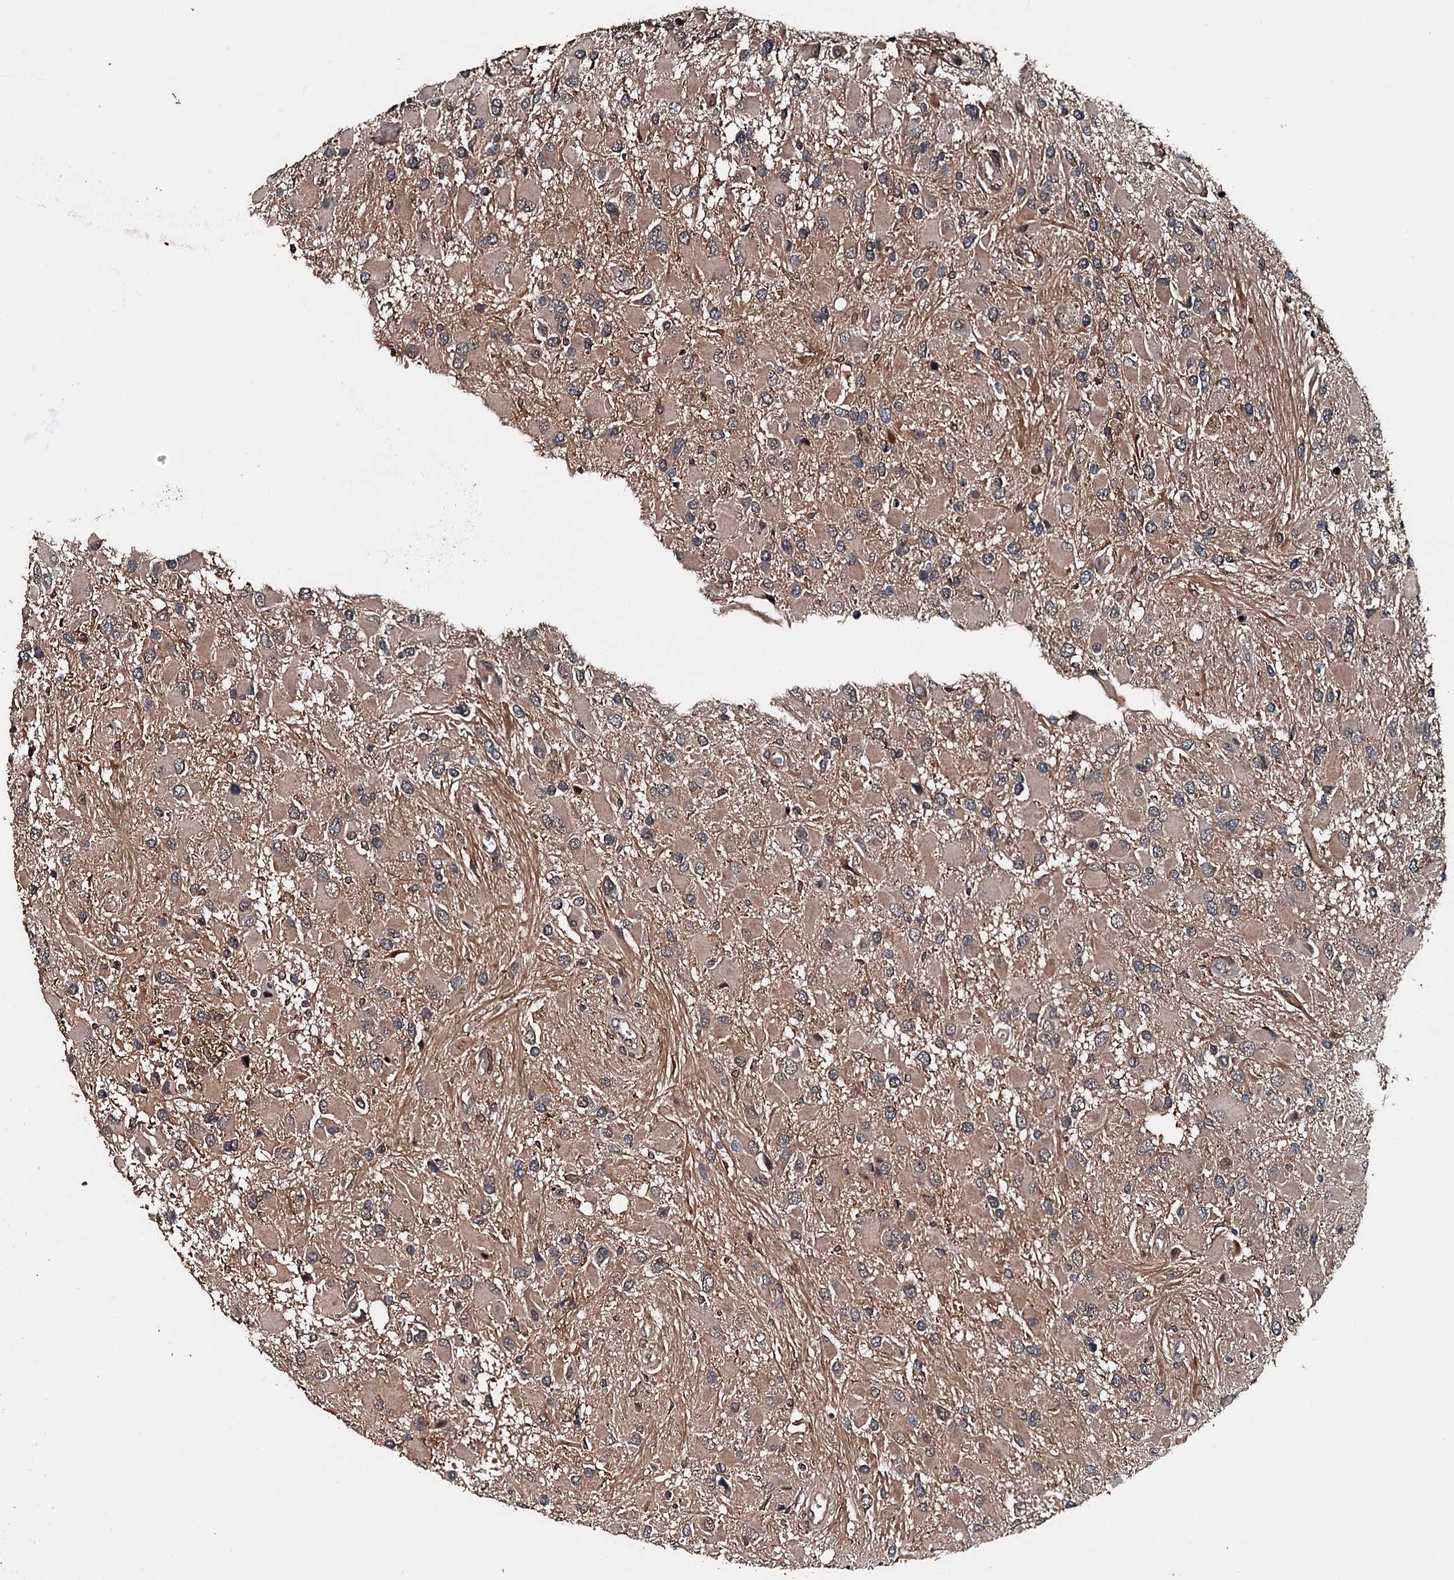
{"staining": {"intensity": "moderate", "quantity": ">75%", "location": "cytoplasmic/membranous"}, "tissue": "glioma", "cell_type": "Tumor cells", "image_type": "cancer", "snomed": [{"axis": "morphology", "description": "Glioma, malignant, High grade"}, {"axis": "topography", "description": "Brain"}], "caption": "About >75% of tumor cells in glioma show moderate cytoplasmic/membranous protein staining as visualized by brown immunohistochemical staining.", "gene": "FGD4", "patient": {"sex": "male", "age": 53}}